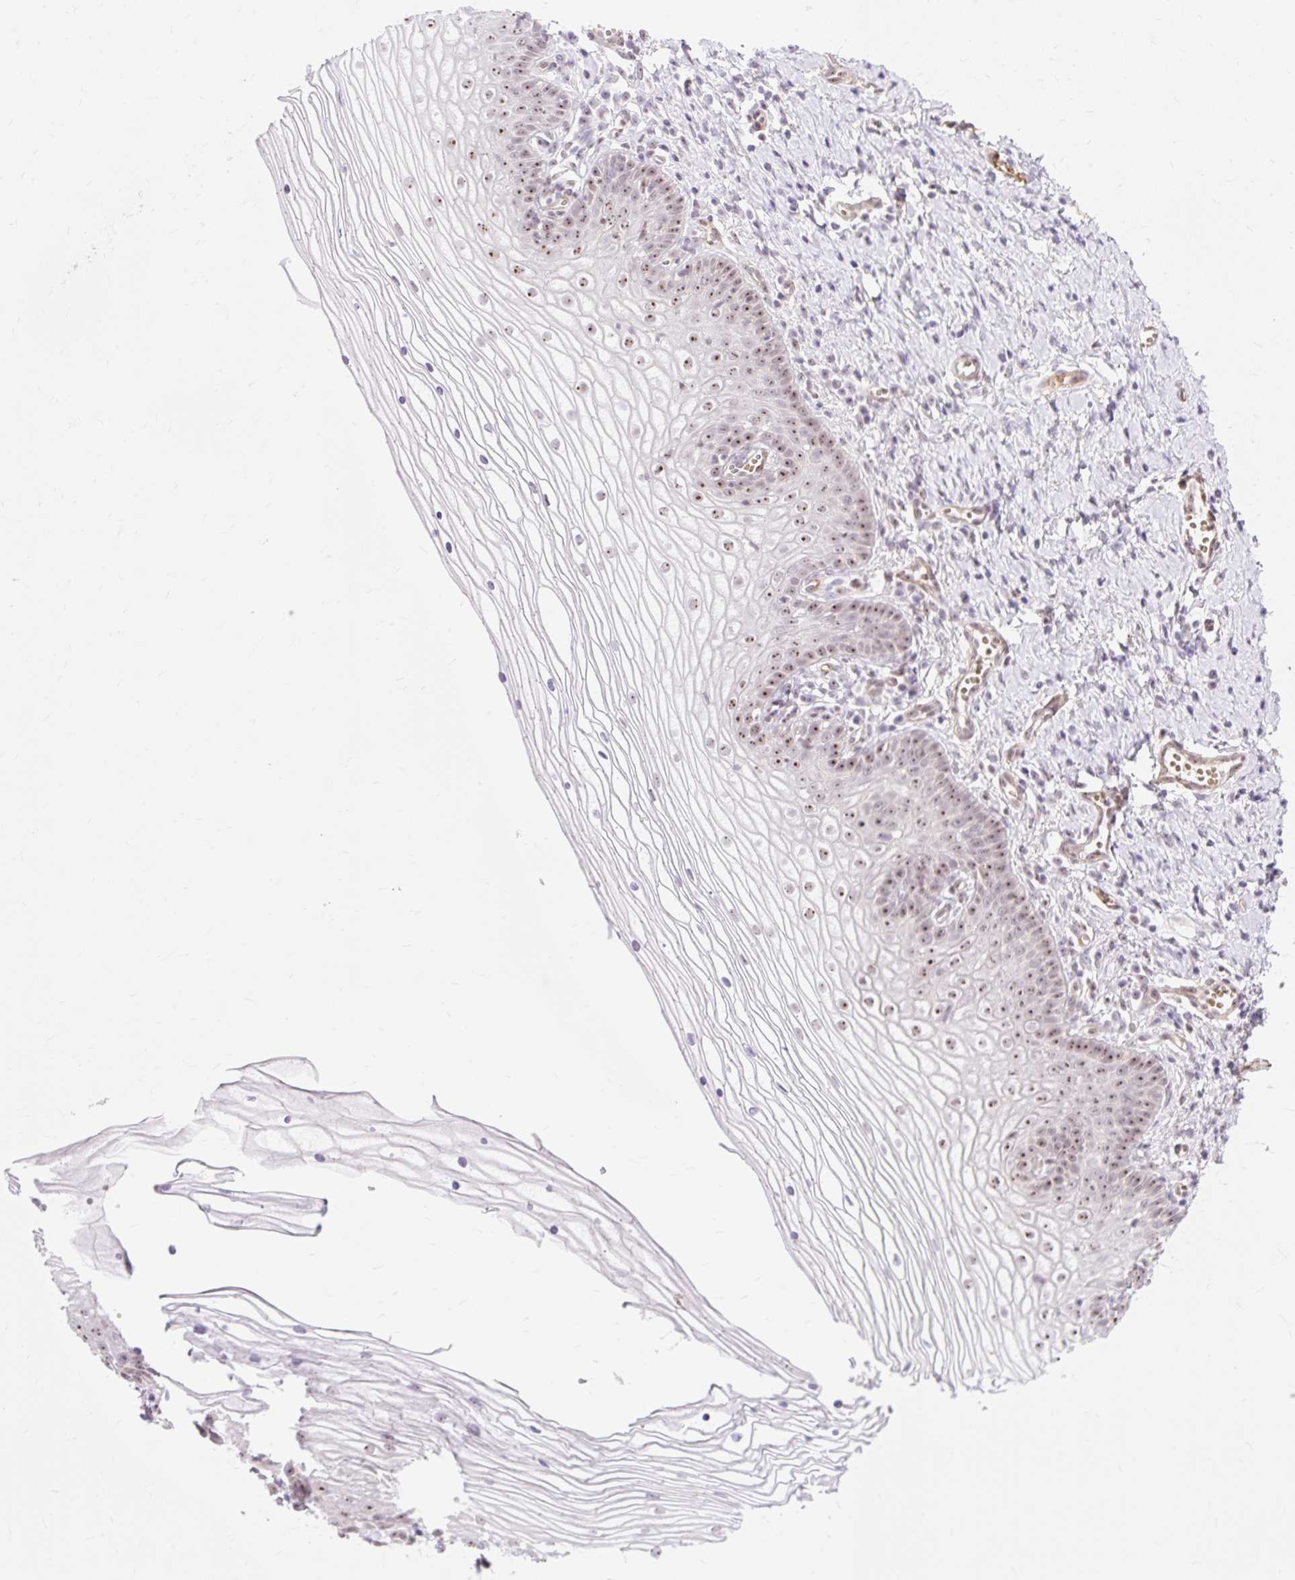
{"staining": {"intensity": "strong", "quantity": ">75%", "location": "nuclear"}, "tissue": "vagina", "cell_type": "Squamous epithelial cells", "image_type": "normal", "snomed": [{"axis": "morphology", "description": "Normal tissue, NOS"}, {"axis": "topography", "description": "Vagina"}], "caption": "About >75% of squamous epithelial cells in unremarkable vagina exhibit strong nuclear protein positivity as visualized by brown immunohistochemical staining.", "gene": "OBP2A", "patient": {"sex": "female", "age": 56}}